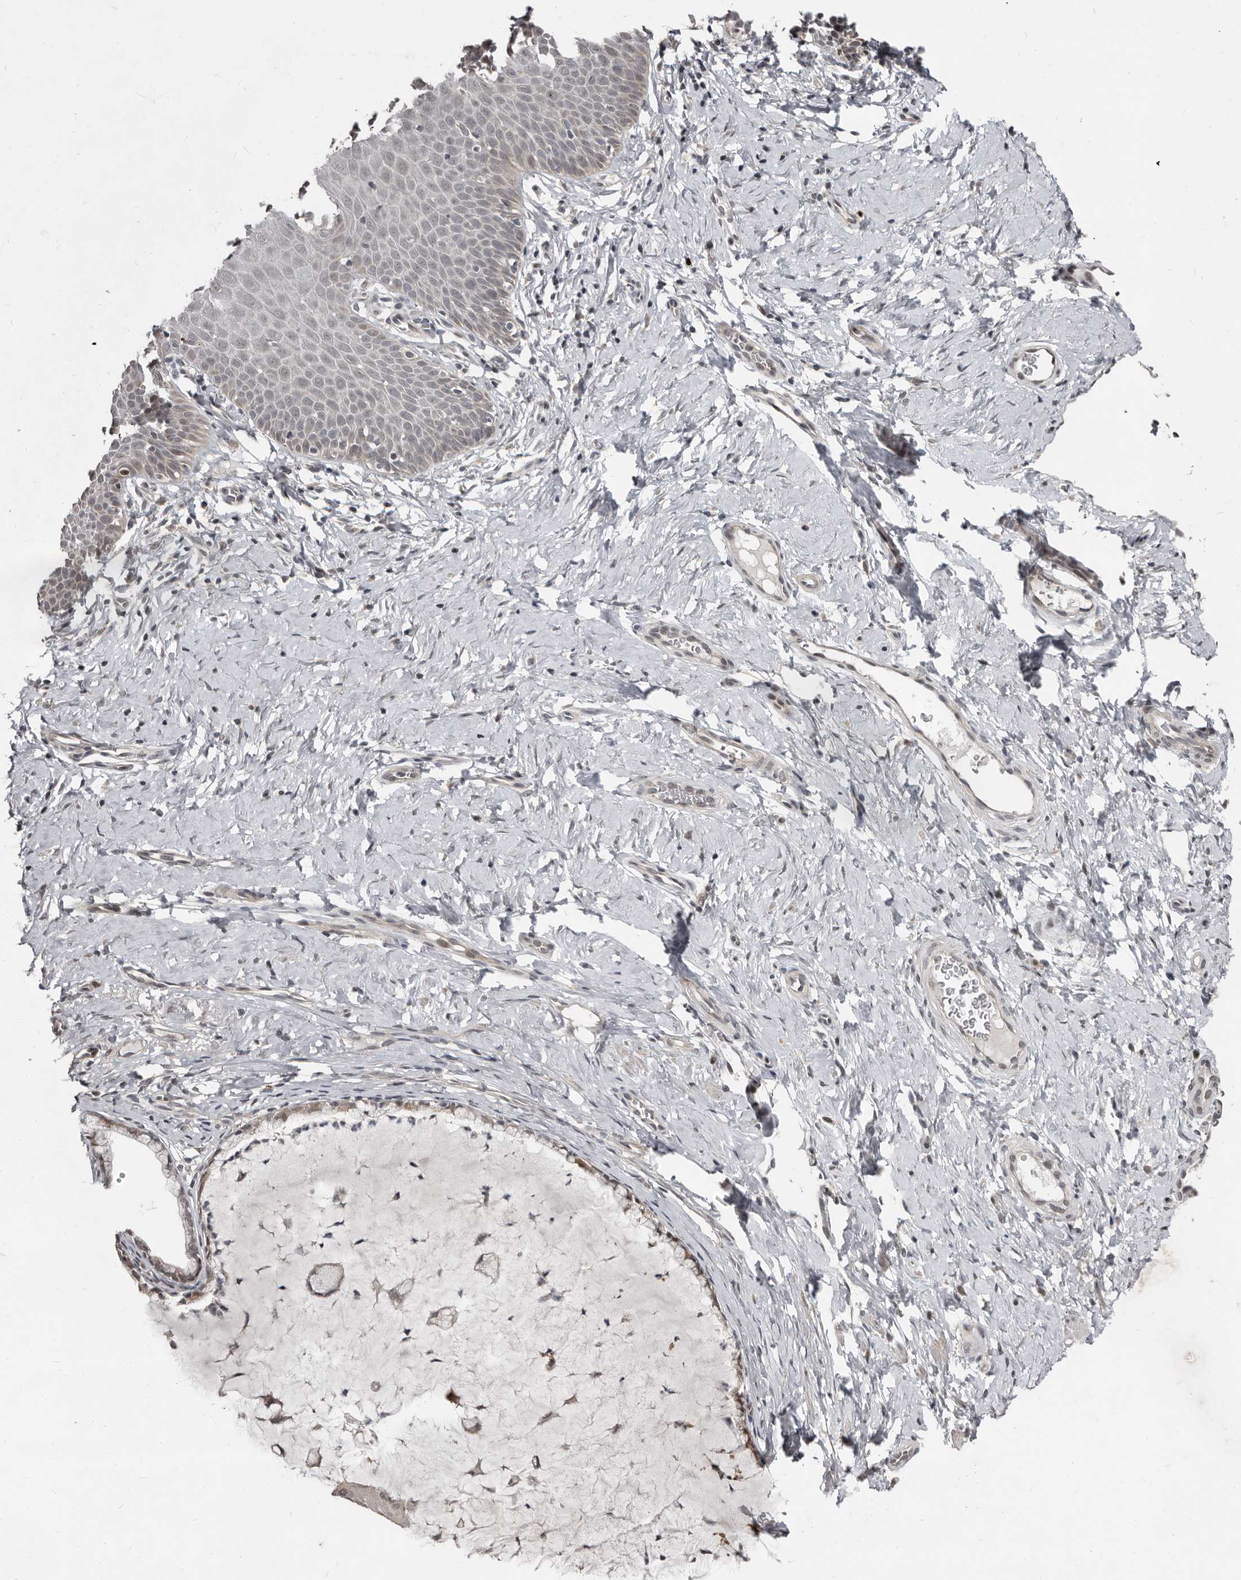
{"staining": {"intensity": "weak", "quantity": "<25%", "location": "cytoplasmic/membranous"}, "tissue": "cervix", "cell_type": "Glandular cells", "image_type": "normal", "snomed": [{"axis": "morphology", "description": "Normal tissue, NOS"}, {"axis": "topography", "description": "Cervix"}], "caption": "A high-resolution image shows IHC staining of normal cervix, which demonstrates no significant expression in glandular cells.", "gene": "APOL6", "patient": {"sex": "female", "age": 36}}